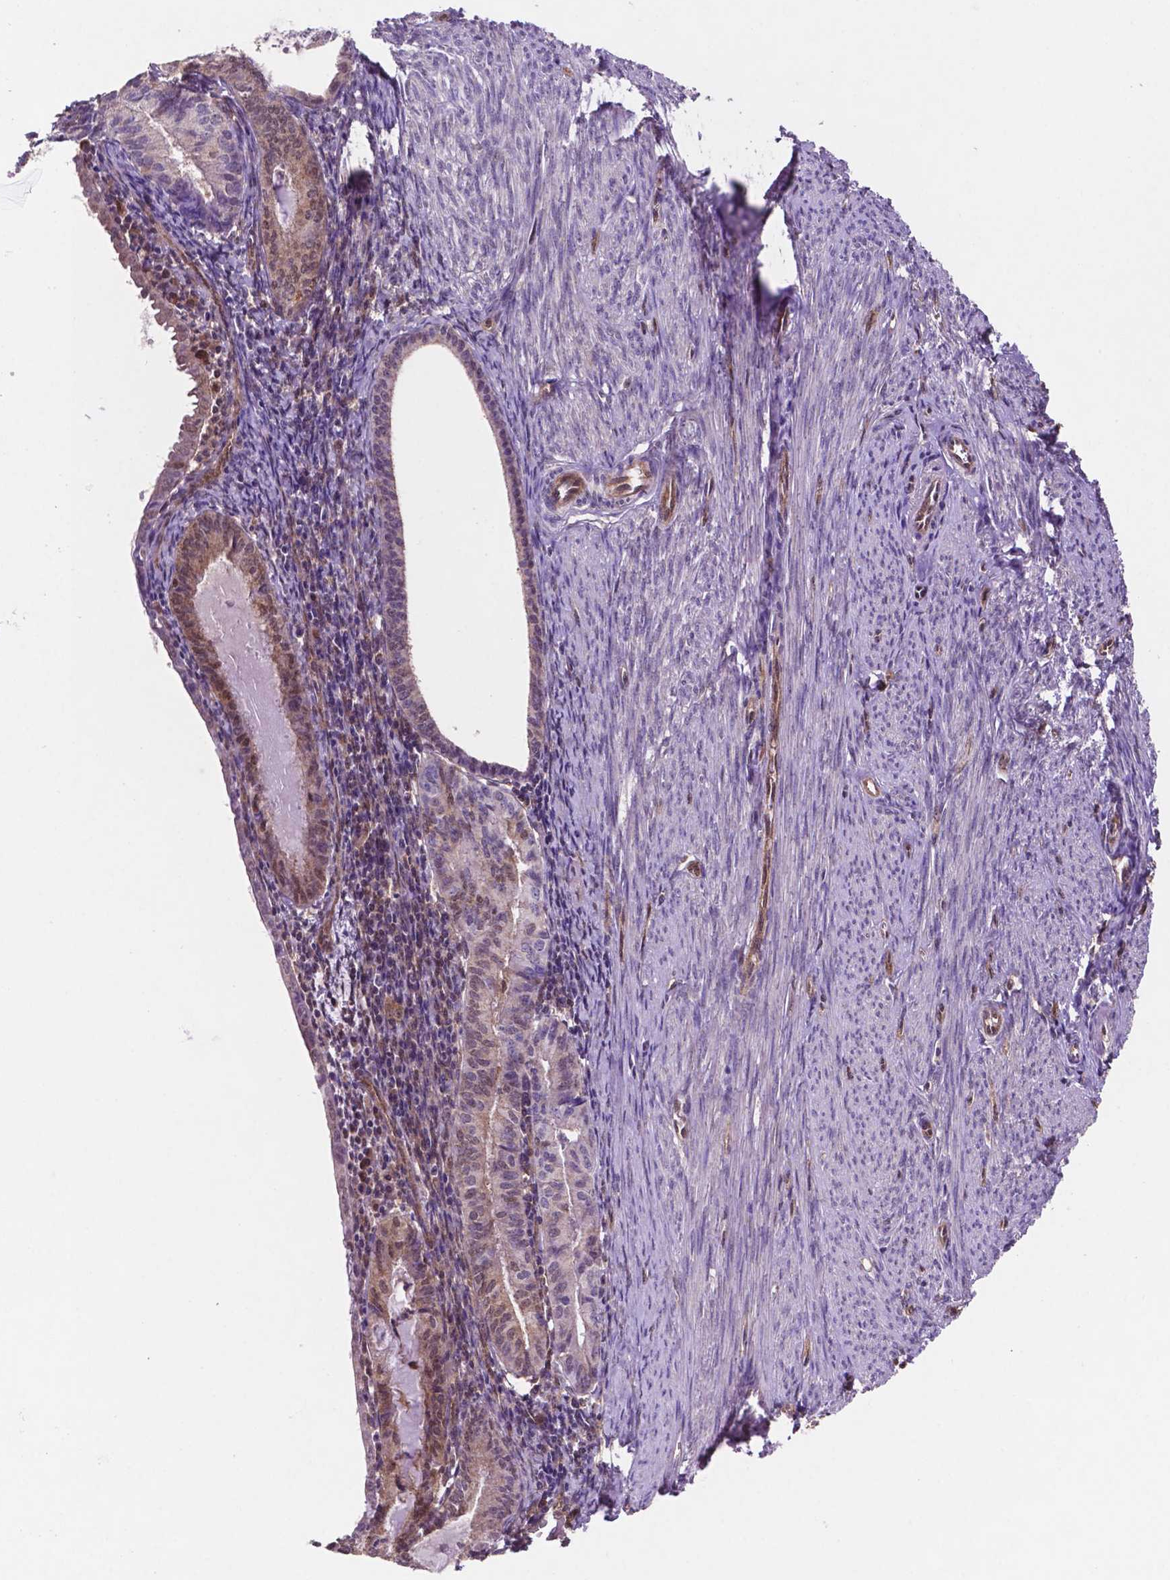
{"staining": {"intensity": "weak", "quantity": "<25%", "location": "cytoplasmic/membranous,nuclear"}, "tissue": "endometrial cancer", "cell_type": "Tumor cells", "image_type": "cancer", "snomed": [{"axis": "morphology", "description": "Carcinoma, NOS"}, {"axis": "topography", "description": "Endometrium"}], "caption": "Endometrial carcinoma stained for a protein using immunohistochemistry exhibits no expression tumor cells.", "gene": "UBE2L6", "patient": {"sex": "female", "age": 62}}